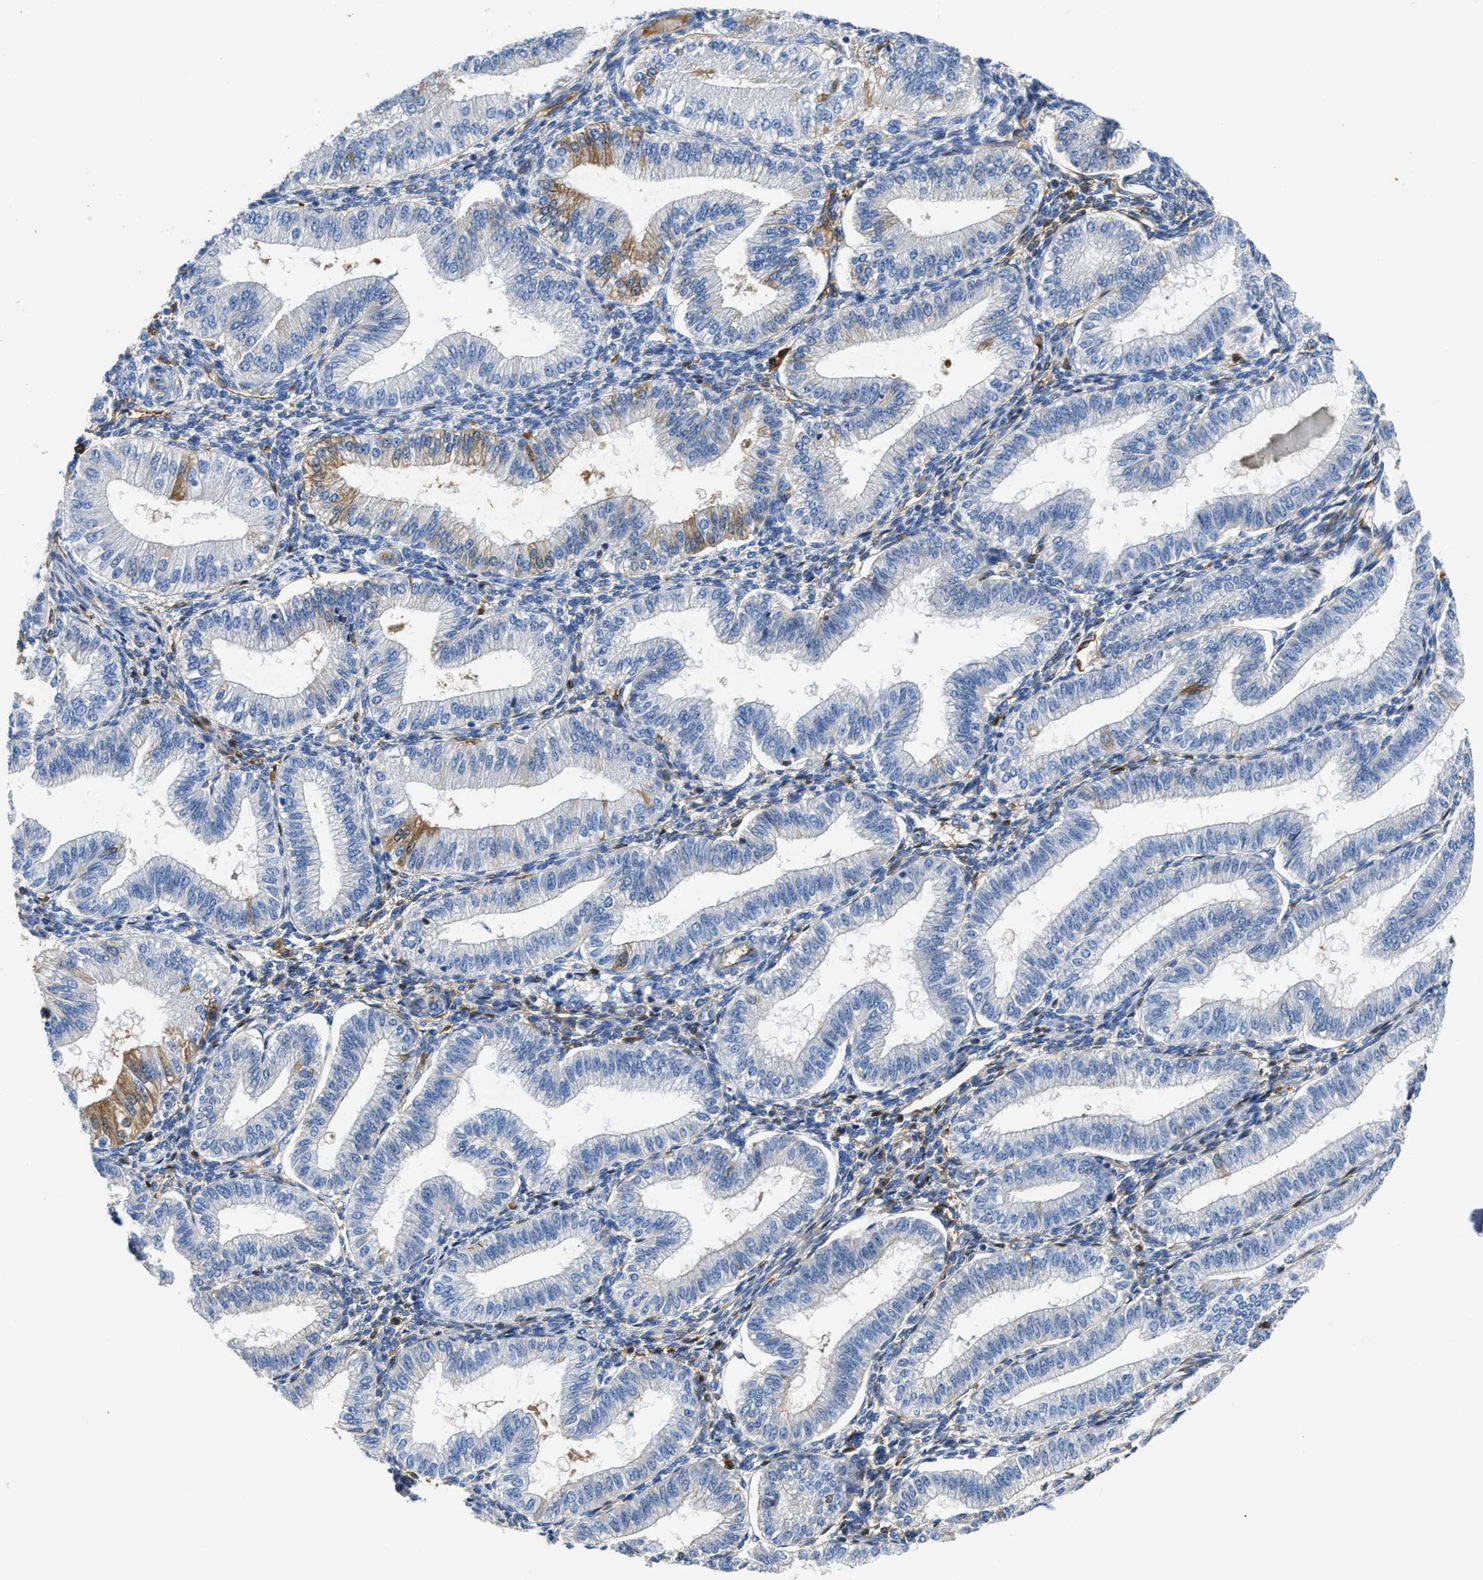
{"staining": {"intensity": "moderate", "quantity": "<25%", "location": "cytoplasmic/membranous"}, "tissue": "endometrium", "cell_type": "Cells in endometrial stroma", "image_type": "normal", "snomed": [{"axis": "morphology", "description": "Normal tissue, NOS"}, {"axis": "topography", "description": "Endometrium"}], "caption": "Immunohistochemistry (IHC) histopathology image of normal endometrium: endometrium stained using immunohistochemistry exhibits low levels of moderate protein expression localized specifically in the cytoplasmic/membranous of cells in endometrial stroma, appearing as a cytoplasmic/membranous brown color.", "gene": "GC", "patient": {"sex": "female", "age": 39}}